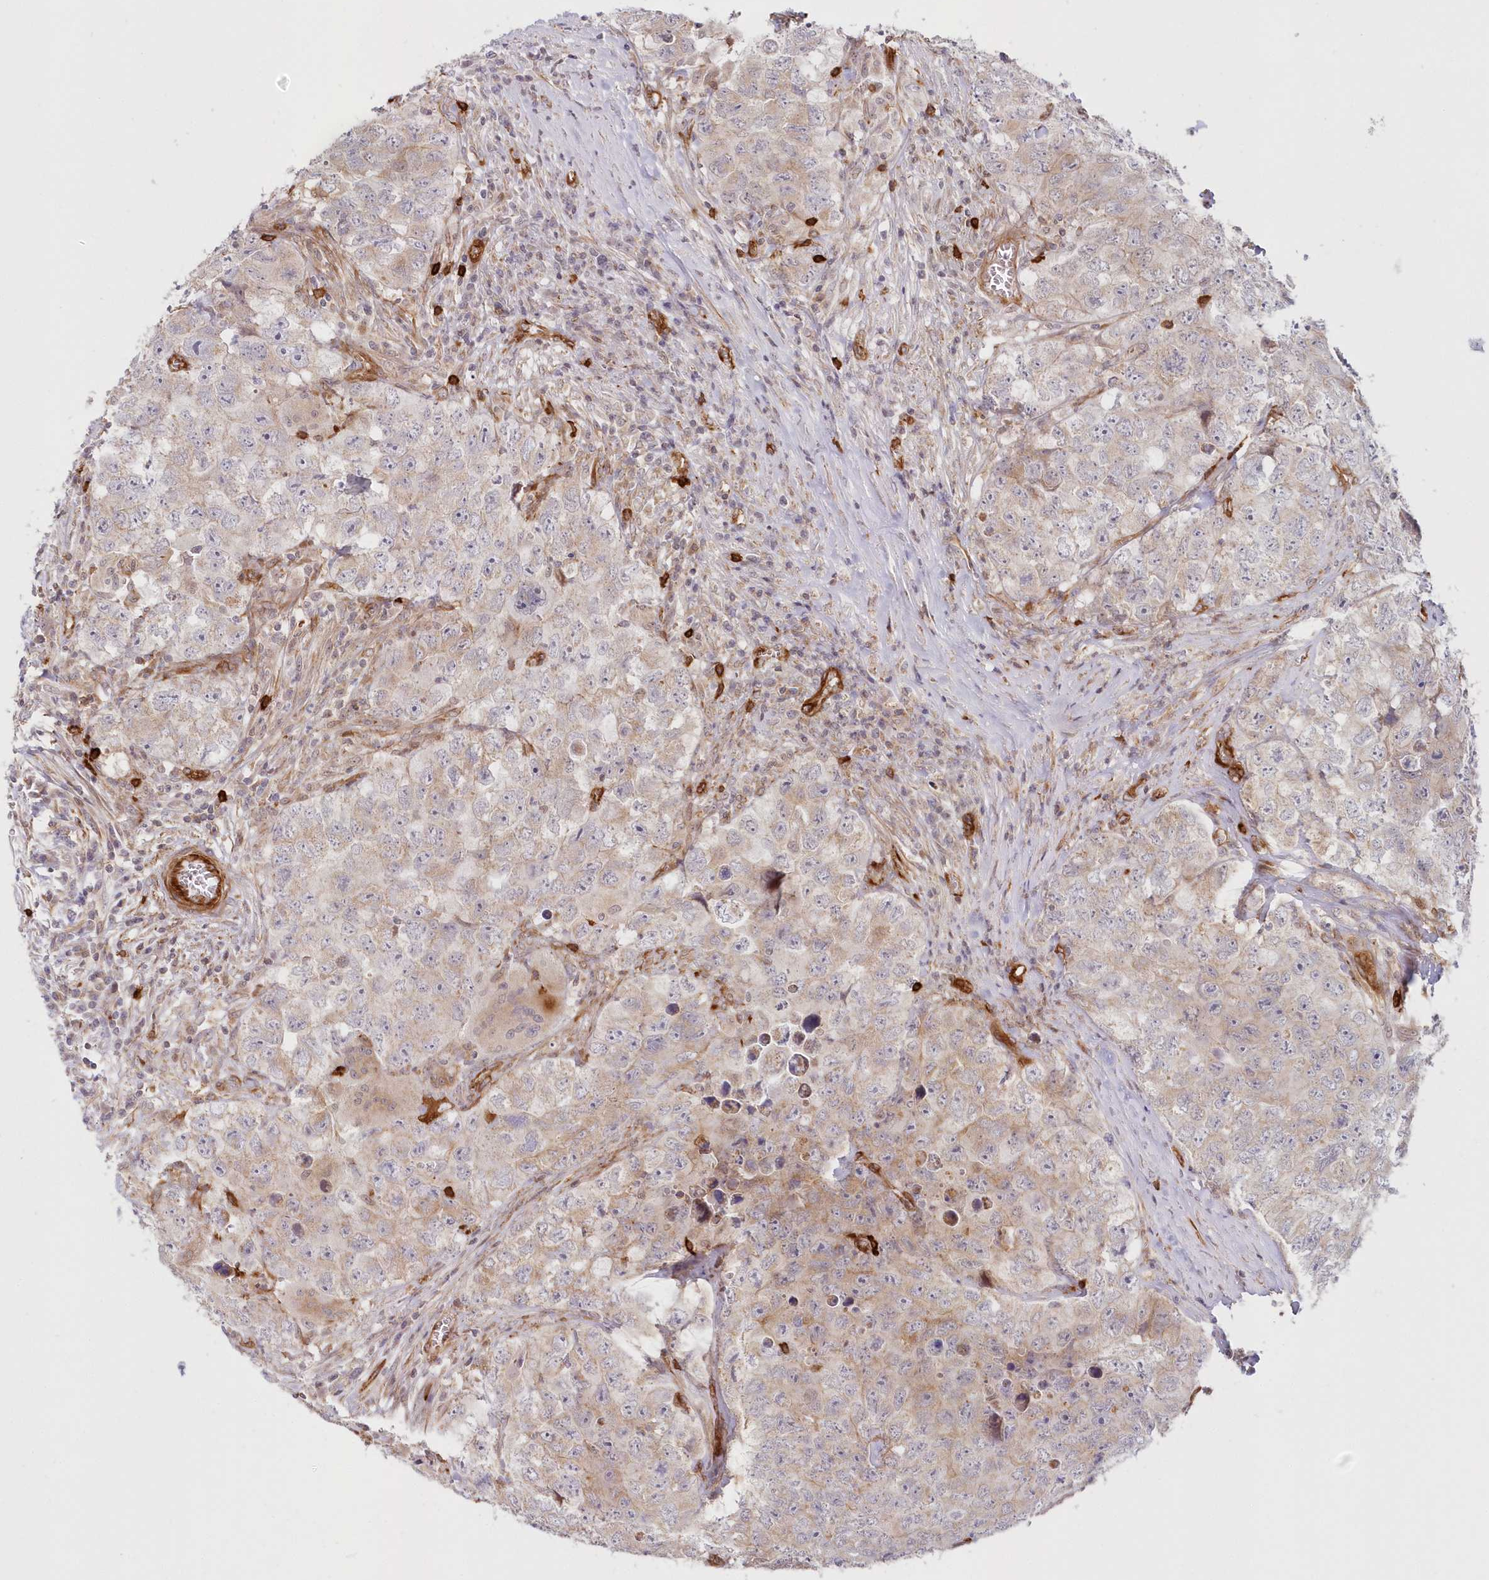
{"staining": {"intensity": "moderate", "quantity": "<25%", "location": "cytoplasmic/membranous"}, "tissue": "testis cancer", "cell_type": "Tumor cells", "image_type": "cancer", "snomed": [{"axis": "morphology", "description": "Seminoma, NOS"}, {"axis": "morphology", "description": "Carcinoma, Embryonal, NOS"}, {"axis": "topography", "description": "Testis"}], "caption": "This micrograph exhibits testis embryonal carcinoma stained with IHC to label a protein in brown. The cytoplasmic/membranous of tumor cells show moderate positivity for the protein. Nuclei are counter-stained blue.", "gene": "AFAP1L2", "patient": {"sex": "male", "age": 43}}